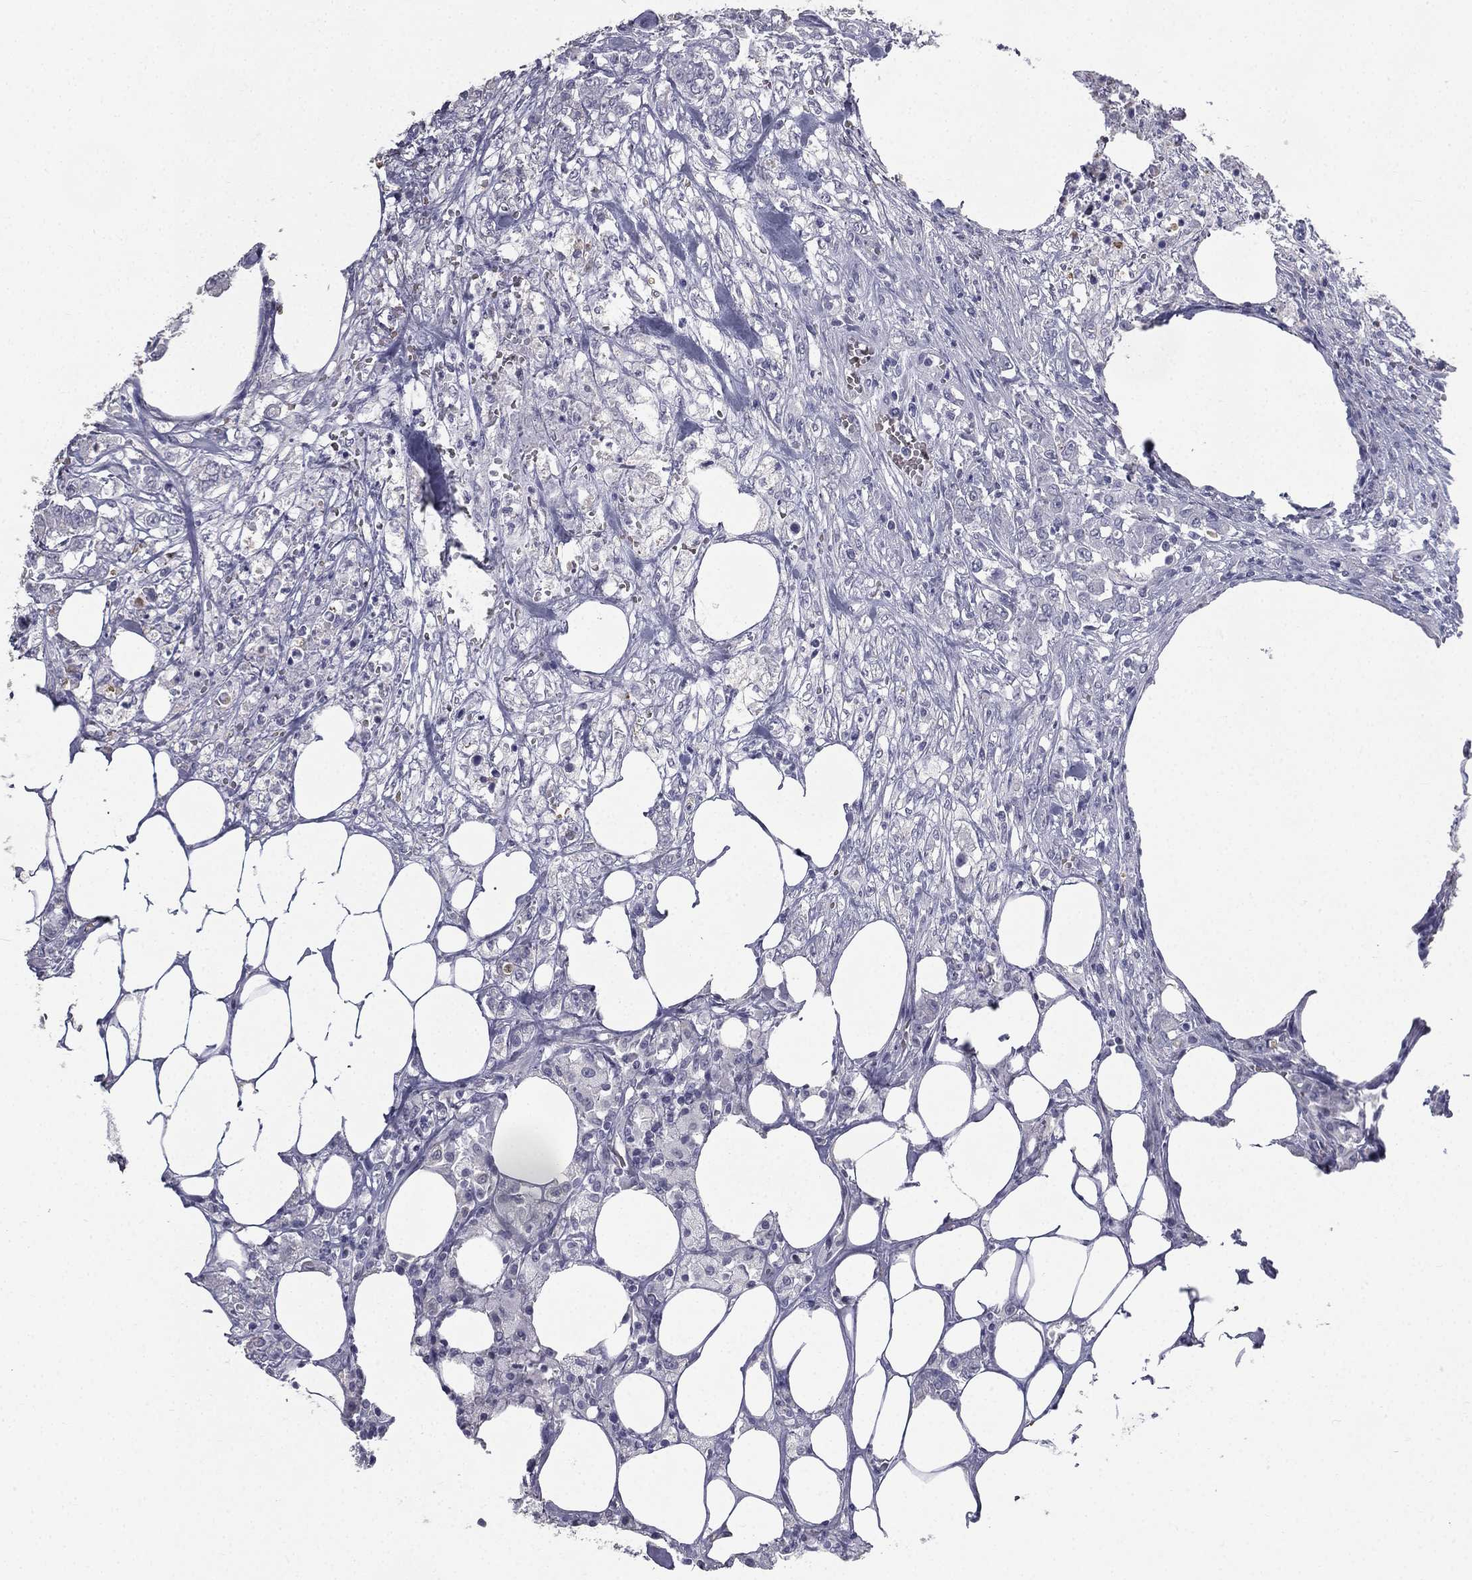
{"staining": {"intensity": "negative", "quantity": "none", "location": "none"}, "tissue": "colorectal cancer", "cell_type": "Tumor cells", "image_type": "cancer", "snomed": [{"axis": "morphology", "description": "Adenocarcinoma, NOS"}, {"axis": "topography", "description": "Colon"}], "caption": "High magnification brightfield microscopy of colorectal cancer stained with DAB (3,3'-diaminobenzidine) (brown) and counterstained with hematoxylin (blue): tumor cells show no significant staining.", "gene": "ESX1", "patient": {"sex": "female", "age": 48}}